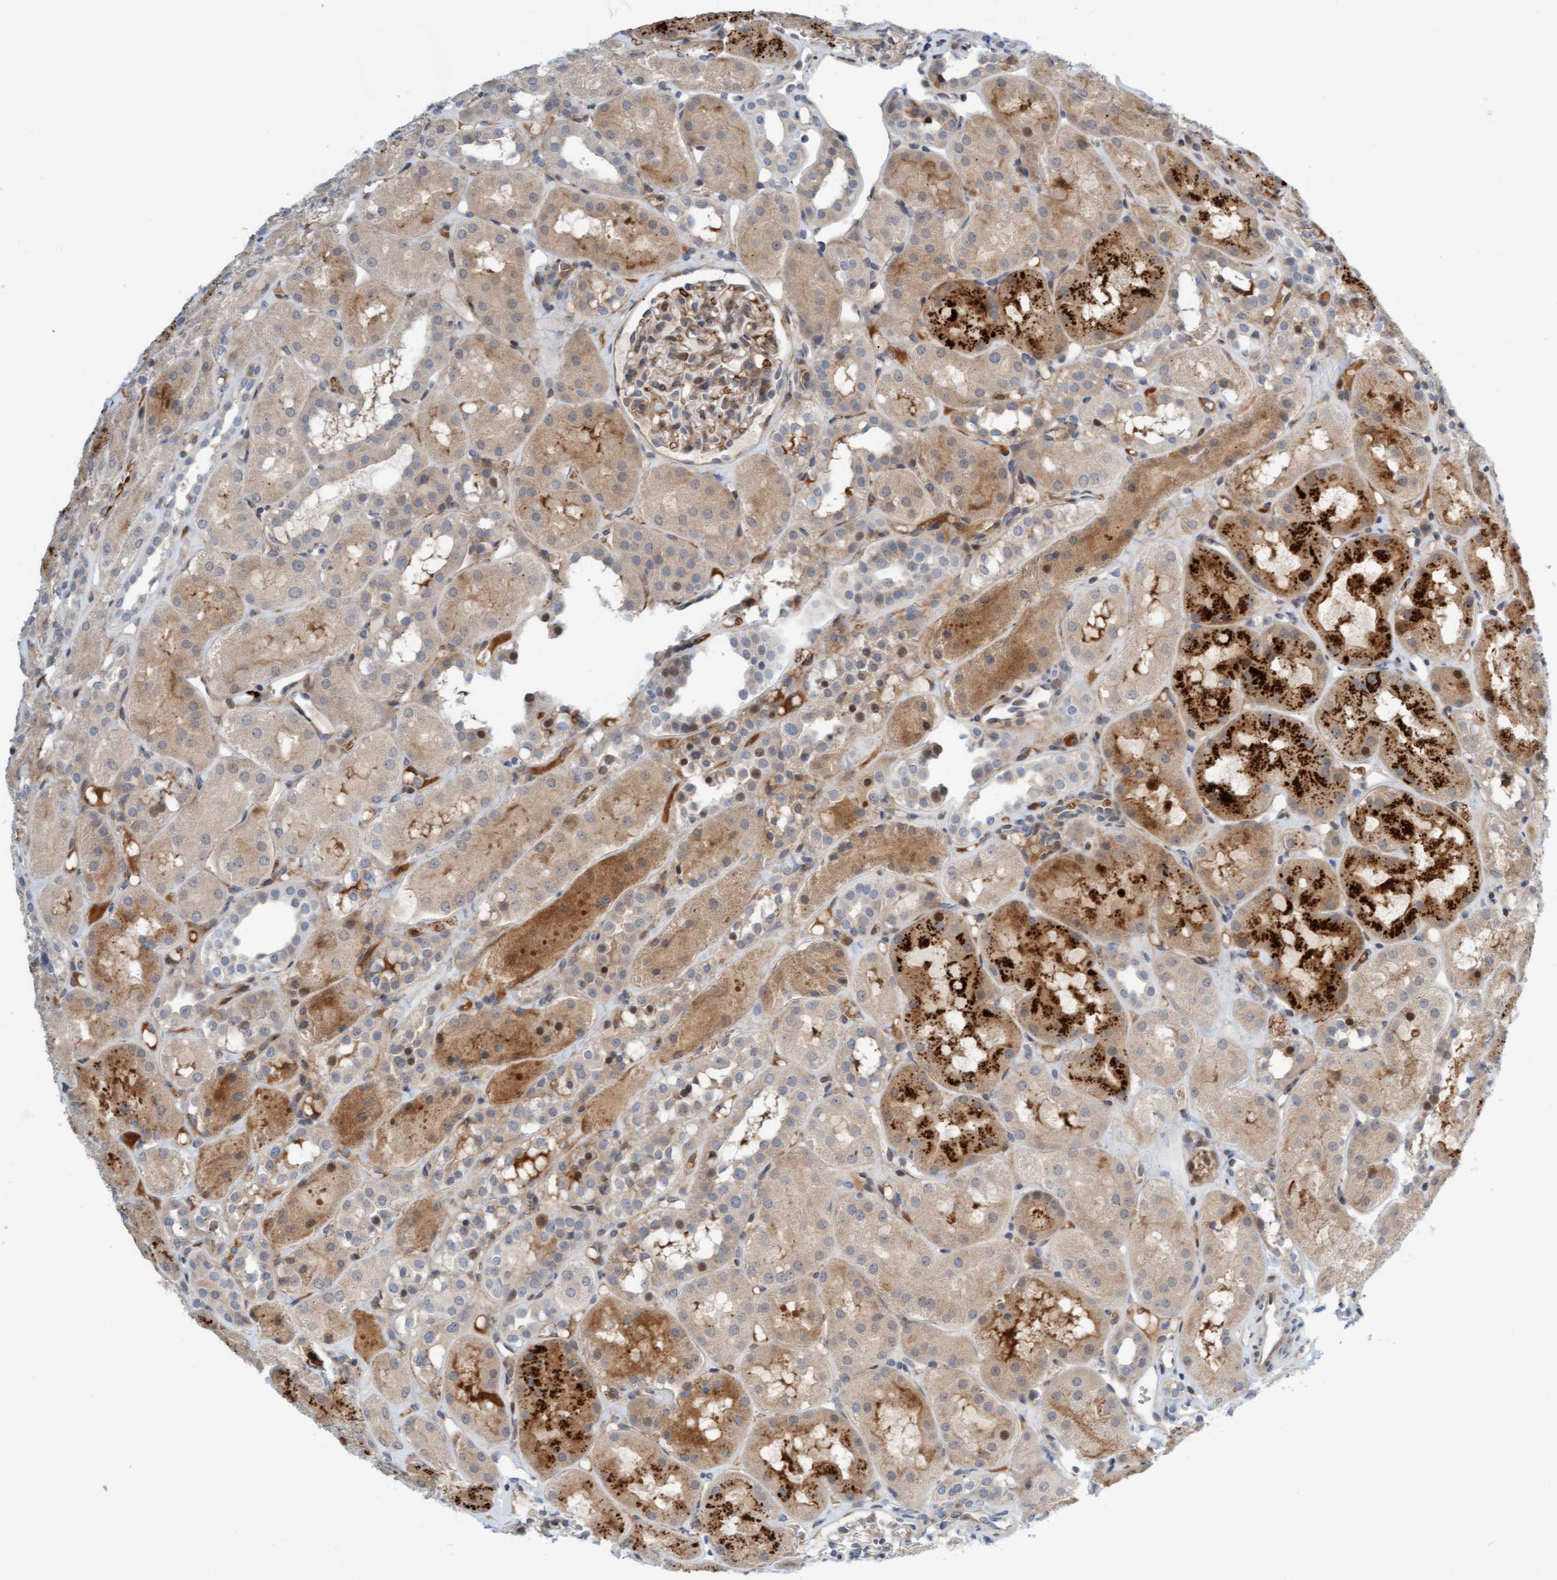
{"staining": {"intensity": "moderate", "quantity": "<25%", "location": "cytoplasmic/membranous,nuclear"}, "tissue": "kidney", "cell_type": "Cells in glomeruli", "image_type": "normal", "snomed": [{"axis": "morphology", "description": "Normal tissue, NOS"}, {"axis": "topography", "description": "Kidney"}], "caption": "This photomicrograph reveals IHC staining of normal human kidney, with low moderate cytoplasmic/membranous,nuclear expression in about <25% of cells in glomeruli.", "gene": "EIF4EBP1", "patient": {"sex": "male", "age": 16}}